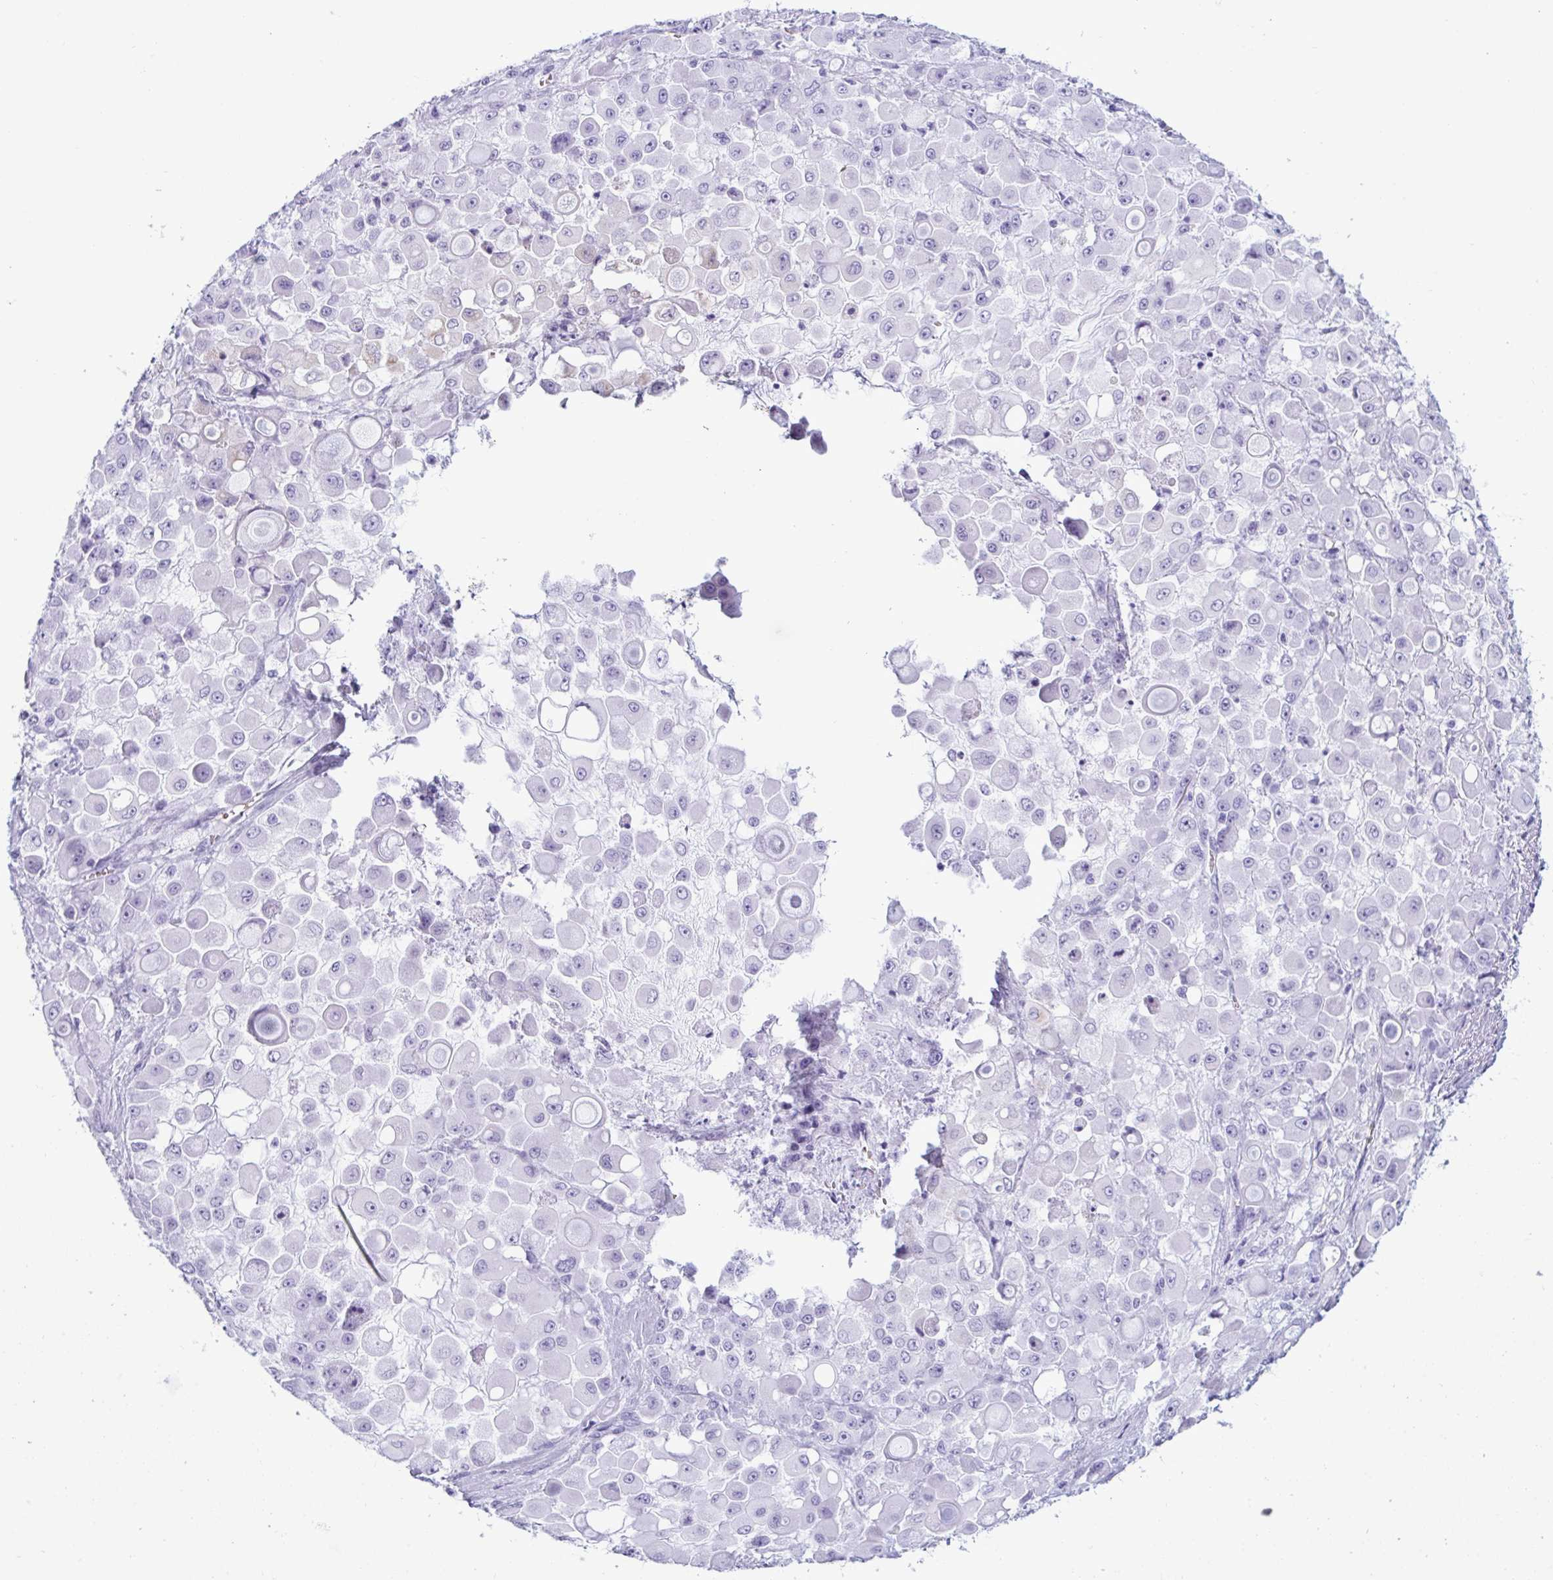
{"staining": {"intensity": "negative", "quantity": "none", "location": "none"}, "tissue": "stomach cancer", "cell_type": "Tumor cells", "image_type": "cancer", "snomed": [{"axis": "morphology", "description": "Adenocarcinoma, NOS"}, {"axis": "topography", "description": "Stomach"}], "caption": "Tumor cells are negative for protein expression in human stomach cancer.", "gene": "SLC2A1", "patient": {"sex": "female", "age": 76}}